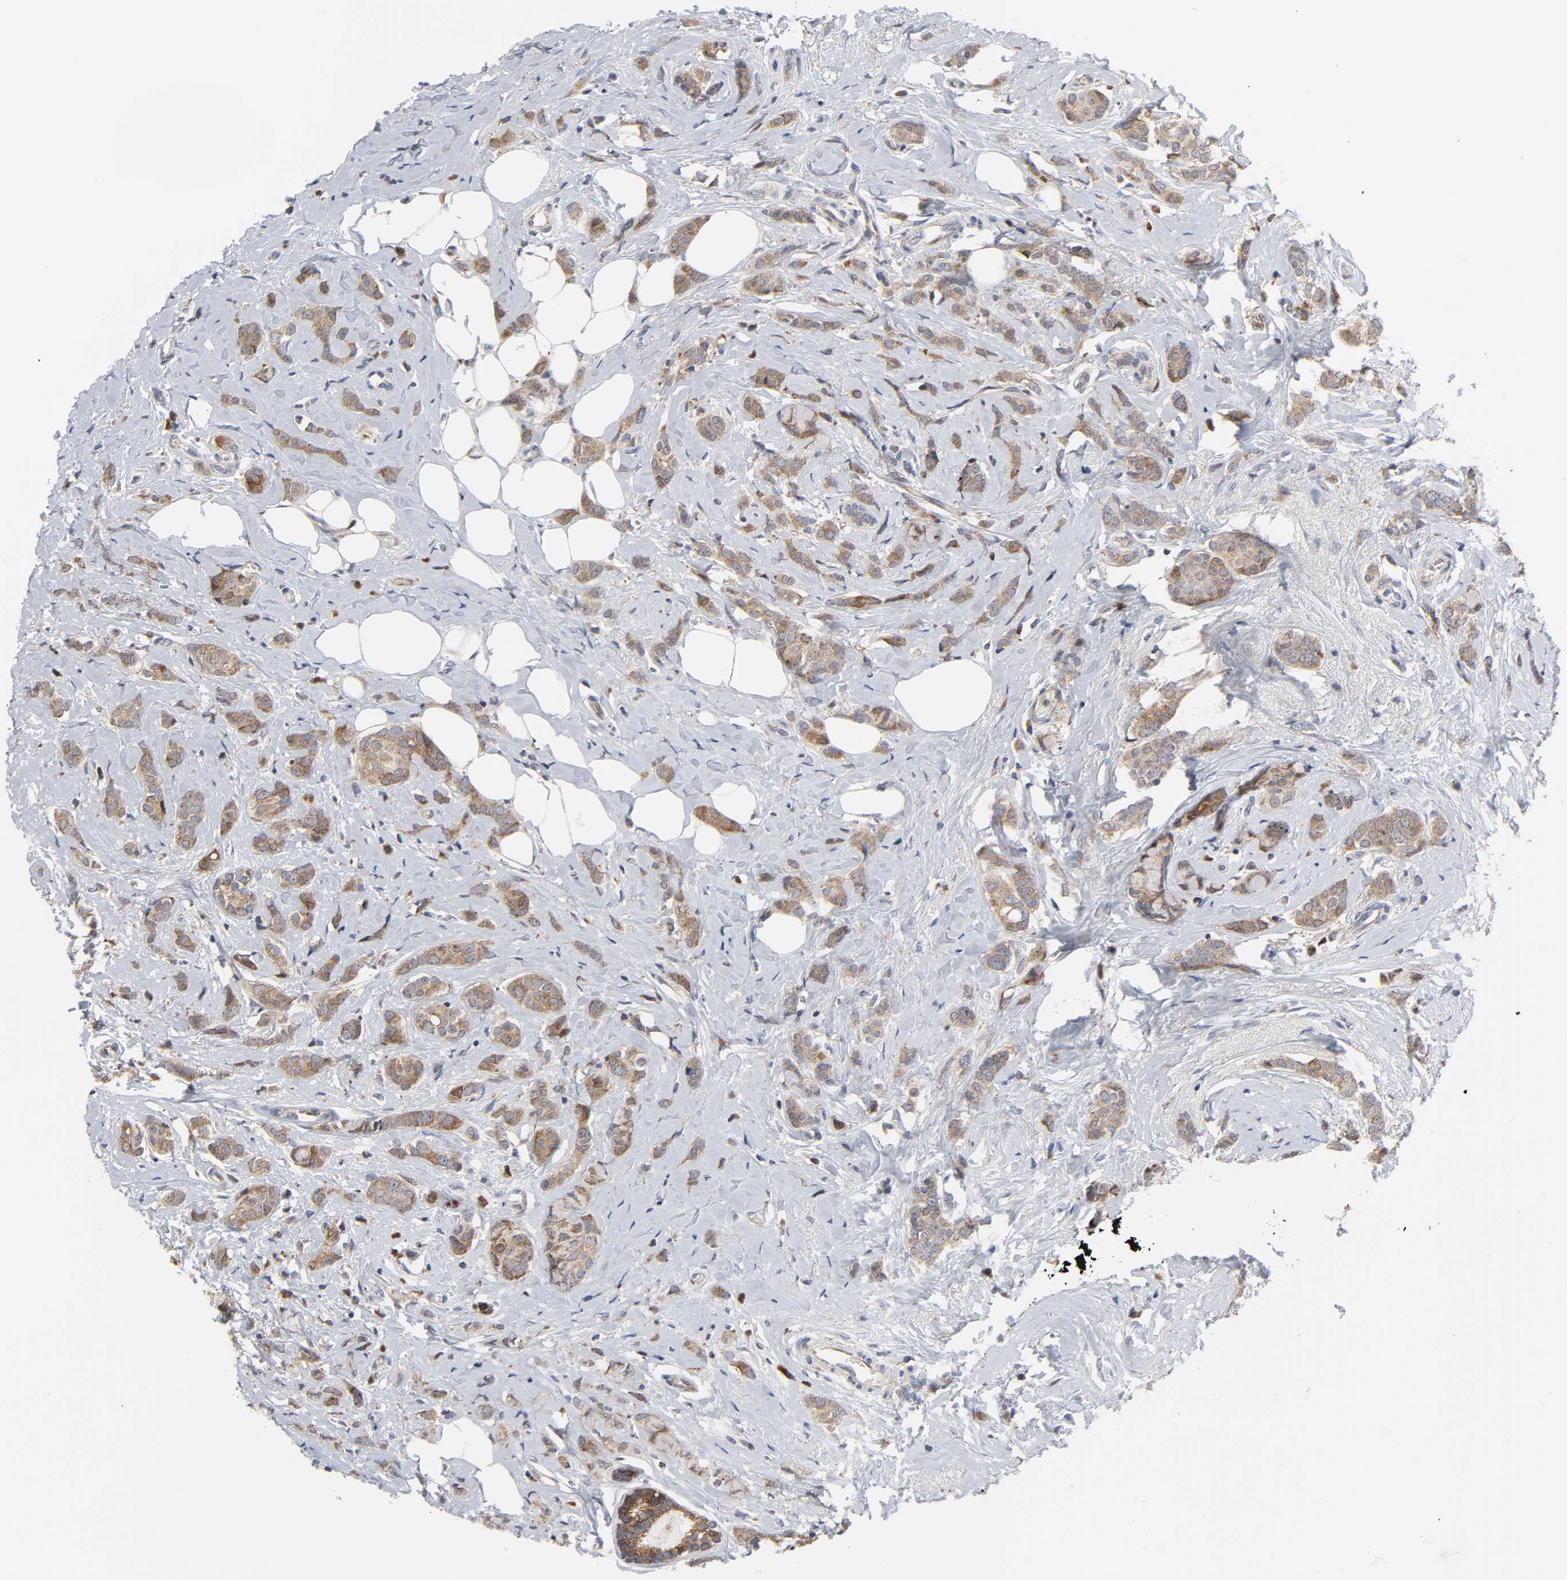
{"staining": {"intensity": "moderate", "quantity": ">75%", "location": "cytoplasmic/membranous"}, "tissue": "breast cancer", "cell_type": "Tumor cells", "image_type": "cancer", "snomed": [{"axis": "morphology", "description": "Lobular carcinoma"}, {"axis": "topography", "description": "Breast"}], "caption": "Protein expression analysis of breast cancer exhibits moderate cytoplasmic/membranous positivity in about >75% of tumor cells. (IHC, brightfield microscopy, high magnification).", "gene": "BAX", "patient": {"sex": "female", "age": 60}}